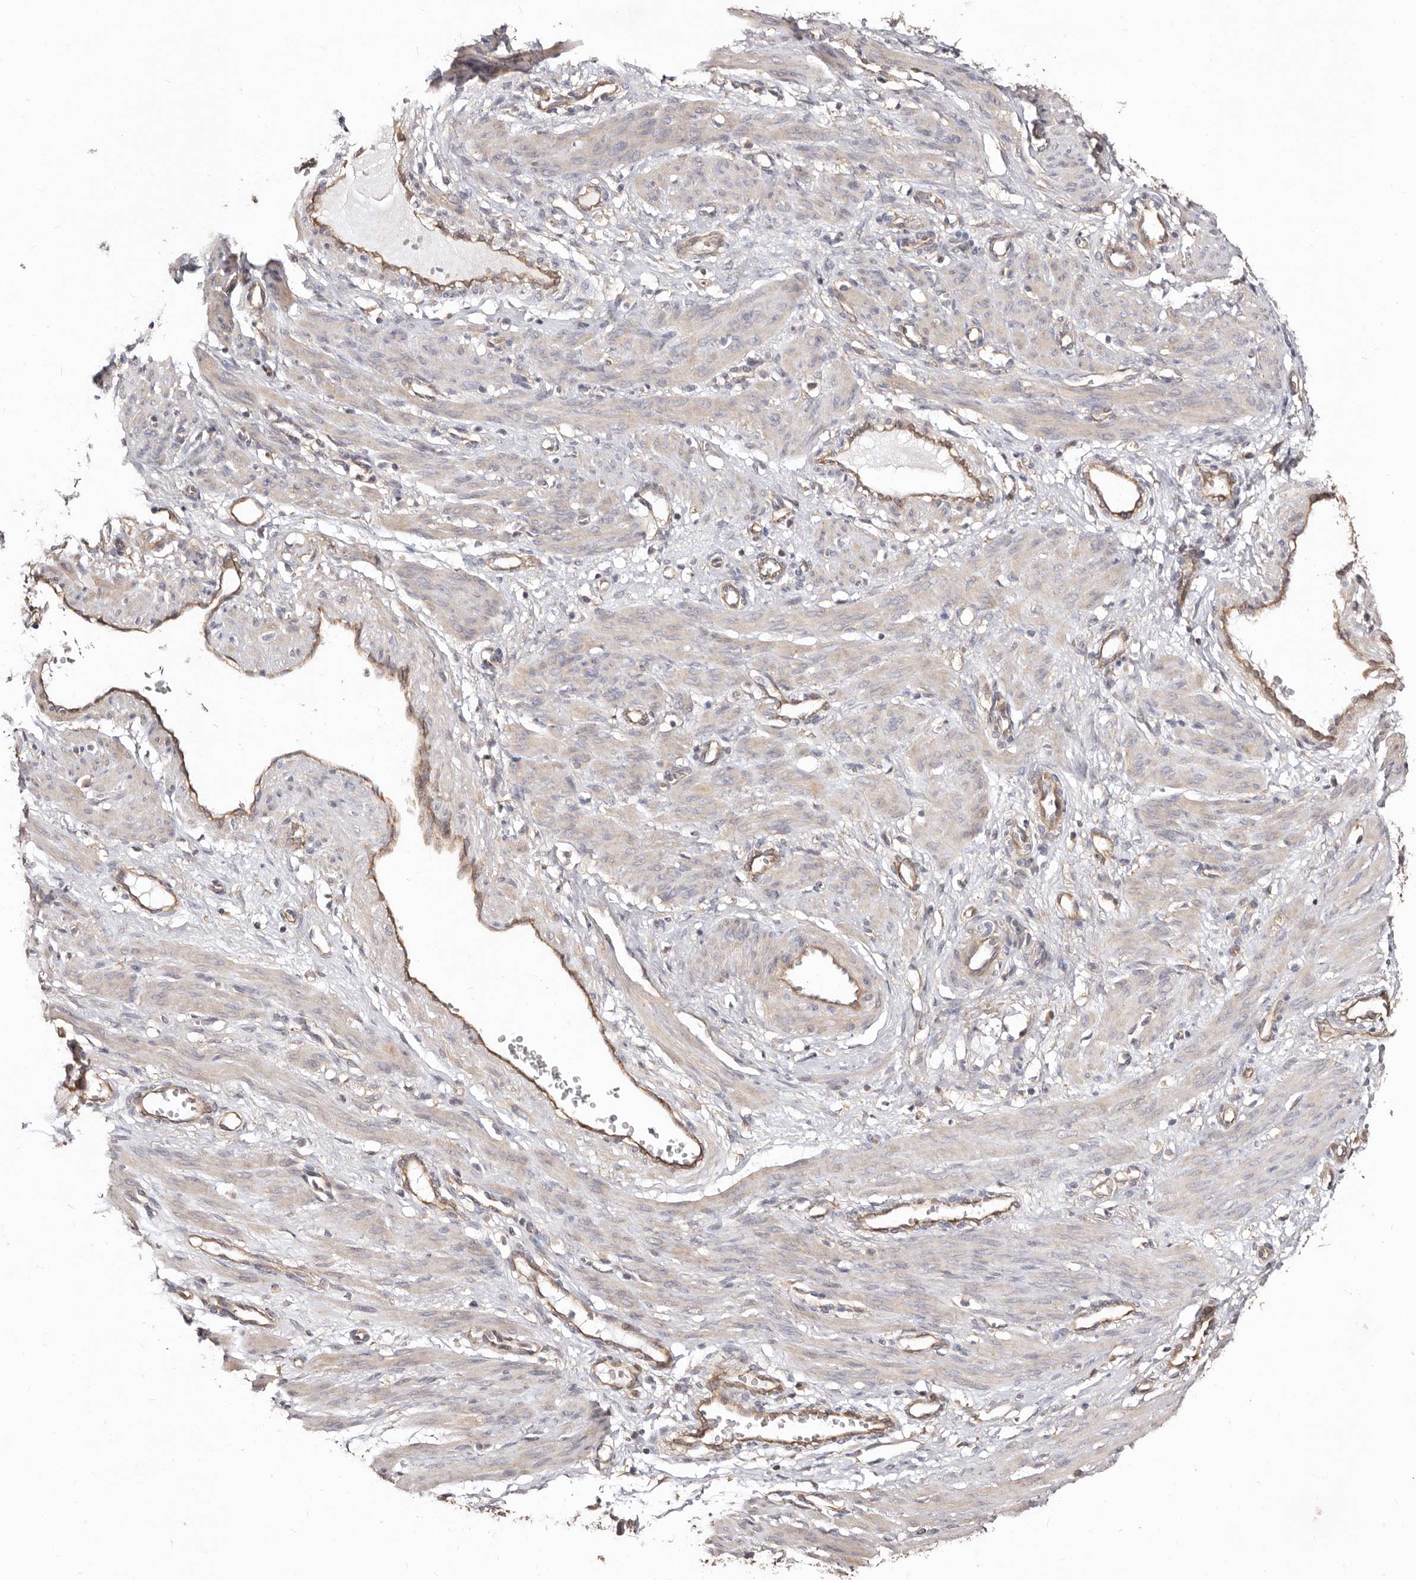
{"staining": {"intensity": "weak", "quantity": "25%-75%", "location": "cytoplasmic/membranous"}, "tissue": "smooth muscle", "cell_type": "Smooth muscle cells", "image_type": "normal", "snomed": [{"axis": "morphology", "description": "Normal tissue, NOS"}, {"axis": "topography", "description": "Endometrium"}], "caption": "This micrograph shows unremarkable smooth muscle stained with IHC to label a protein in brown. The cytoplasmic/membranous of smooth muscle cells show weak positivity for the protein. Nuclei are counter-stained blue.", "gene": "LRRC25", "patient": {"sex": "female", "age": 33}}